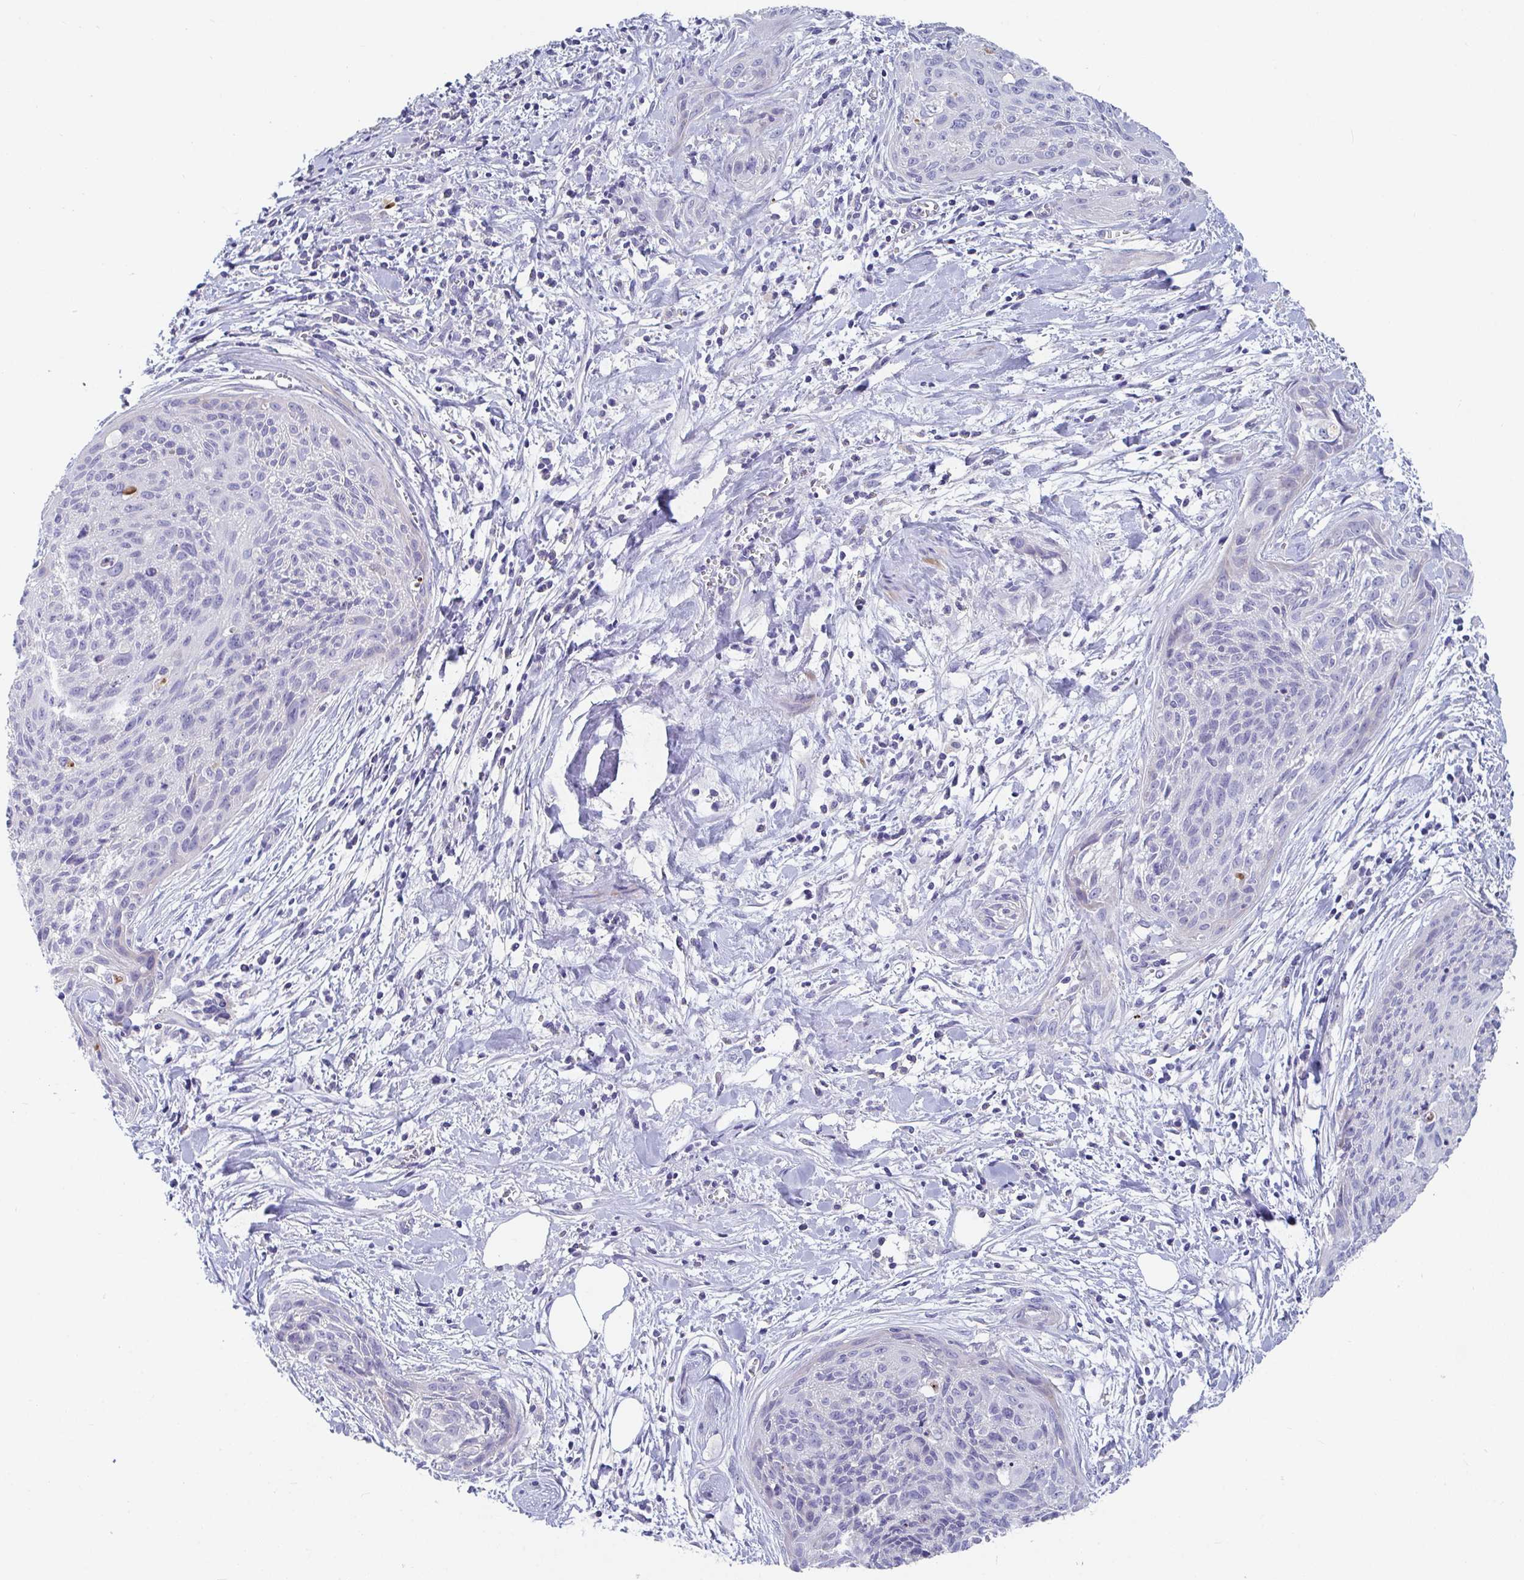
{"staining": {"intensity": "negative", "quantity": "none", "location": "none"}, "tissue": "cervical cancer", "cell_type": "Tumor cells", "image_type": "cancer", "snomed": [{"axis": "morphology", "description": "Squamous cell carcinoma, NOS"}, {"axis": "topography", "description": "Cervix"}], "caption": "Immunohistochemistry micrograph of neoplastic tissue: cervical squamous cell carcinoma stained with DAB reveals no significant protein expression in tumor cells. (DAB immunohistochemistry with hematoxylin counter stain).", "gene": "ZNF561", "patient": {"sex": "female", "age": 55}}